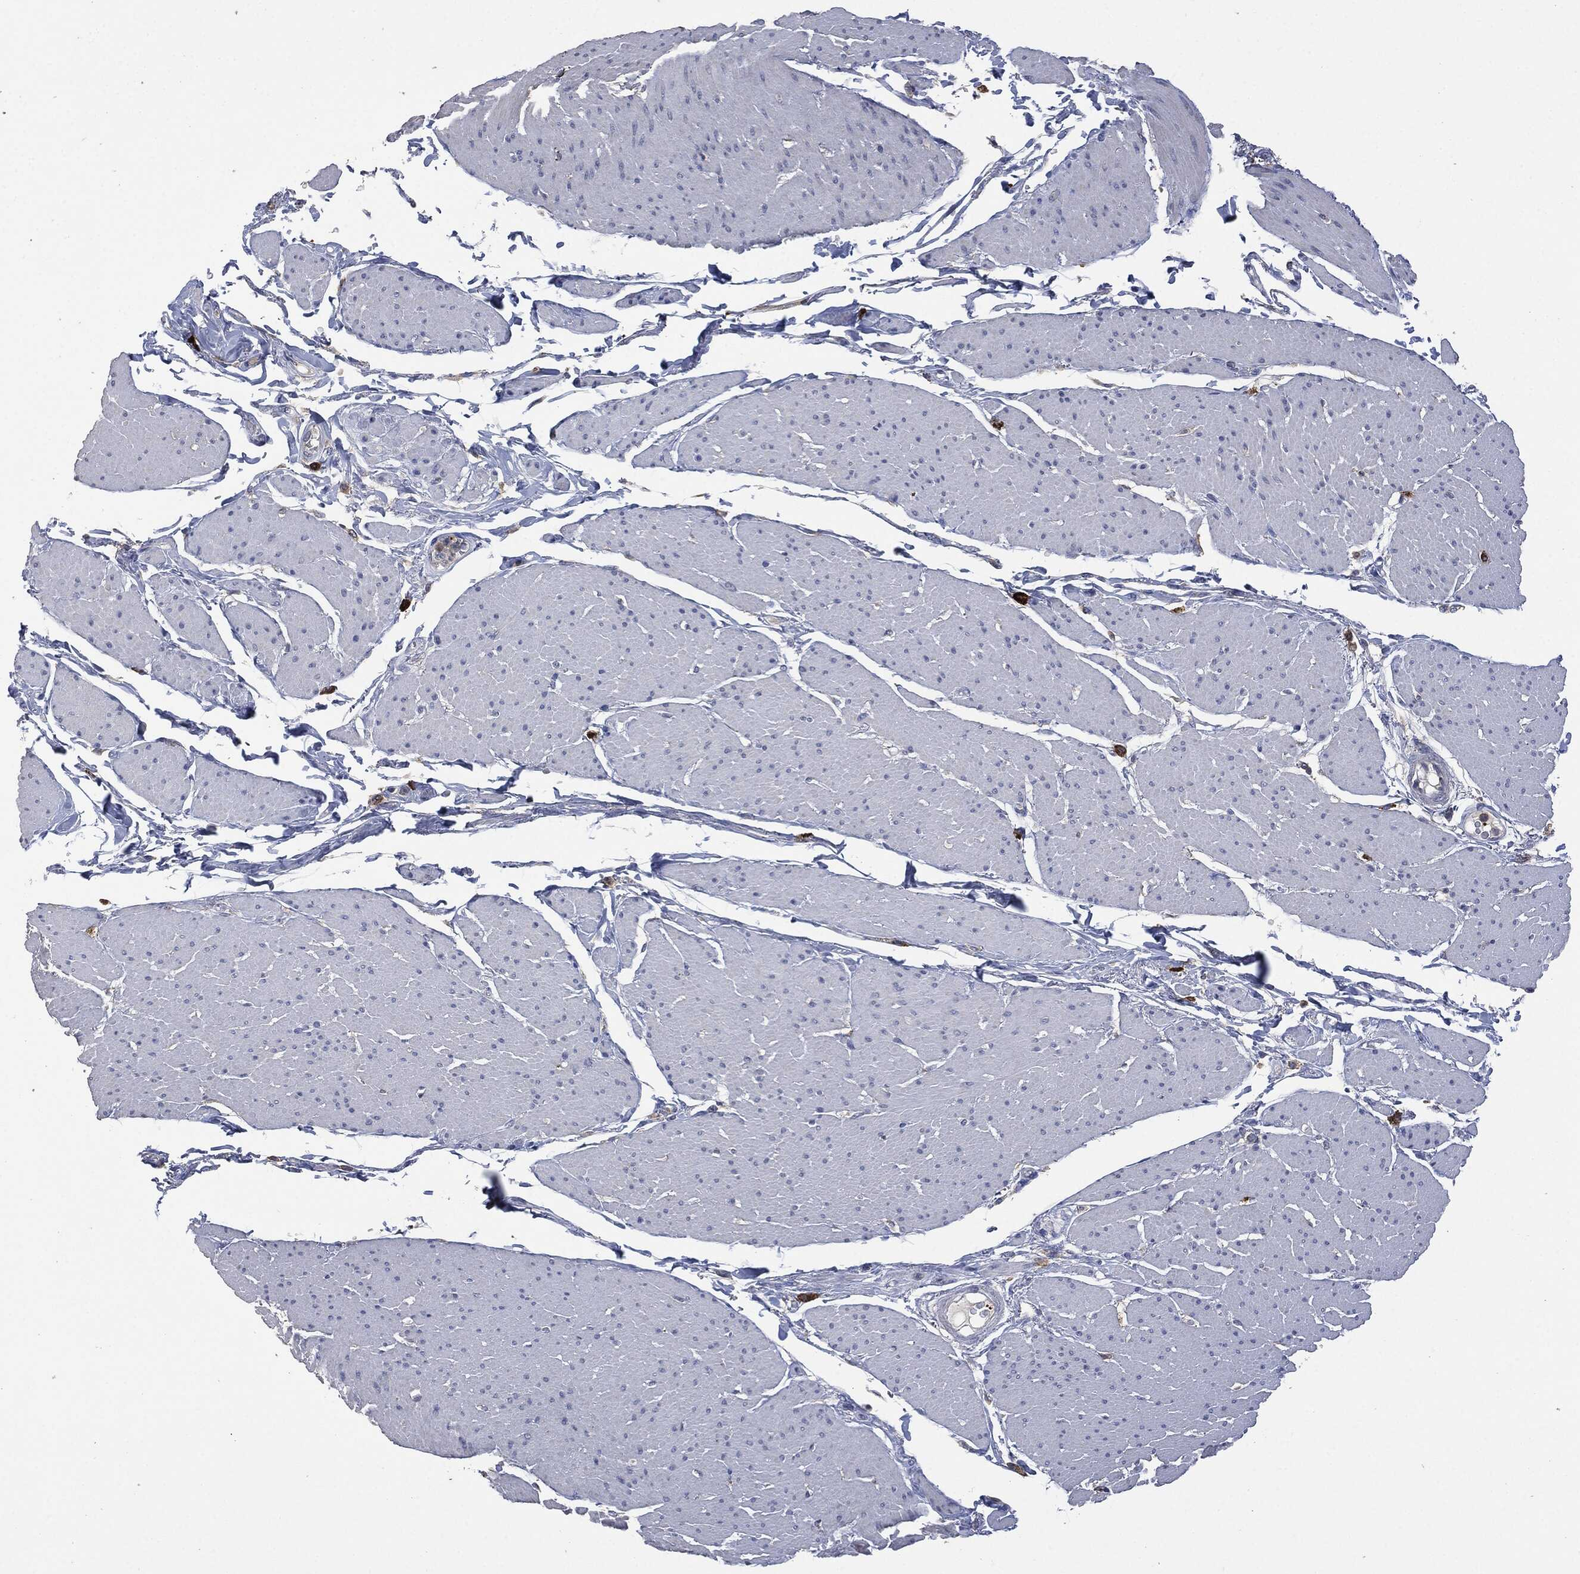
{"staining": {"intensity": "negative", "quantity": "none", "location": "none"}, "tissue": "smooth muscle", "cell_type": "Smooth muscle cells", "image_type": "normal", "snomed": [{"axis": "morphology", "description": "Normal tissue, NOS"}, {"axis": "topography", "description": "Smooth muscle"}, {"axis": "topography", "description": "Anal"}], "caption": "Smooth muscle cells are negative for brown protein staining in normal smooth muscle. Brightfield microscopy of IHC stained with DAB (3,3'-diaminobenzidine) (brown) and hematoxylin (blue), captured at high magnification.", "gene": "CD33", "patient": {"sex": "male", "age": 83}}